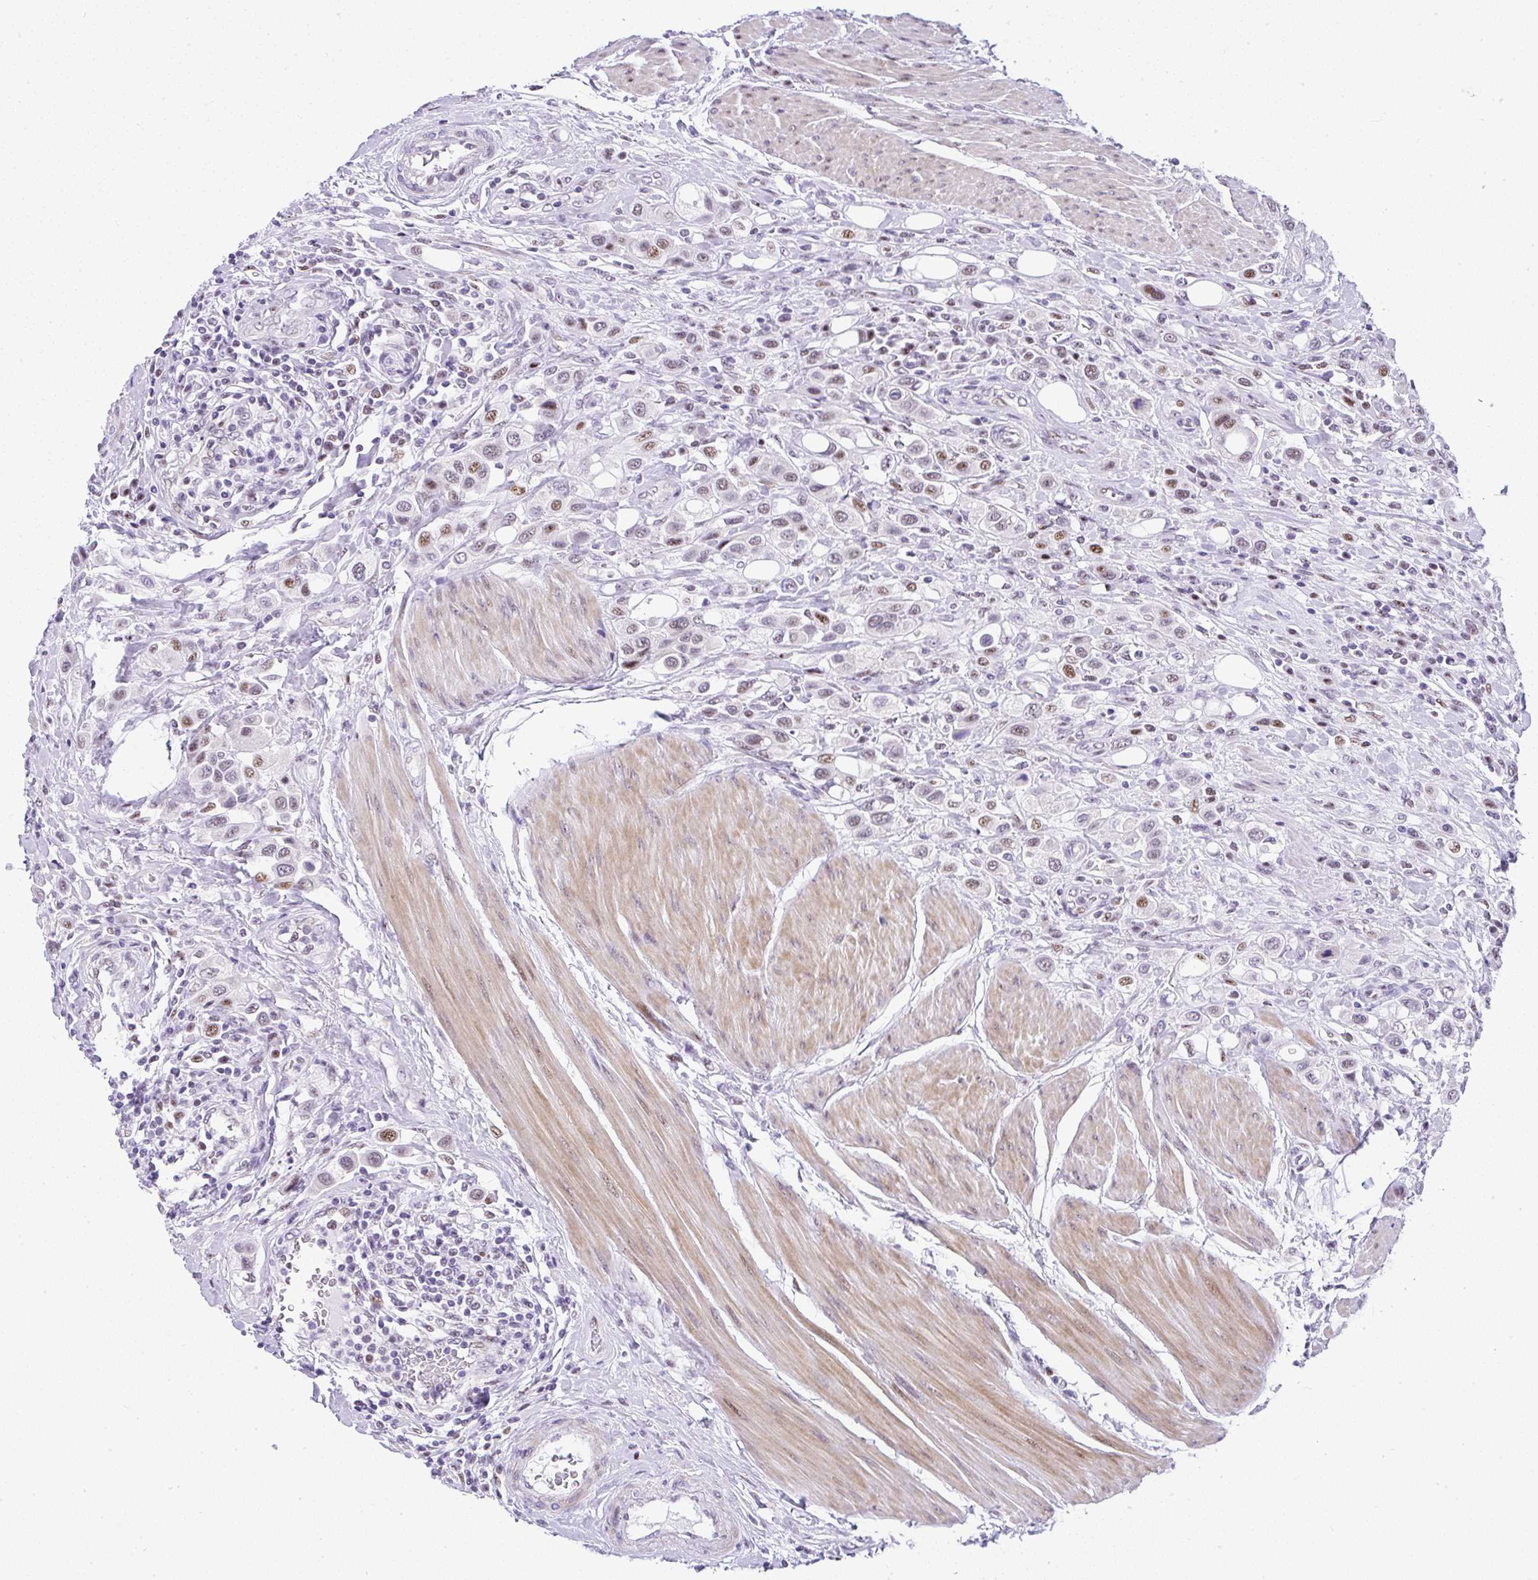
{"staining": {"intensity": "moderate", "quantity": "25%-75%", "location": "nuclear"}, "tissue": "urothelial cancer", "cell_type": "Tumor cells", "image_type": "cancer", "snomed": [{"axis": "morphology", "description": "Urothelial carcinoma, High grade"}, {"axis": "topography", "description": "Urinary bladder"}], "caption": "Tumor cells exhibit moderate nuclear expression in approximately 25%-75% of cells in high-grade urothelial carcinoma.", "gene": "NR1D2", "patient": {"sex": "male", "age": 50}}